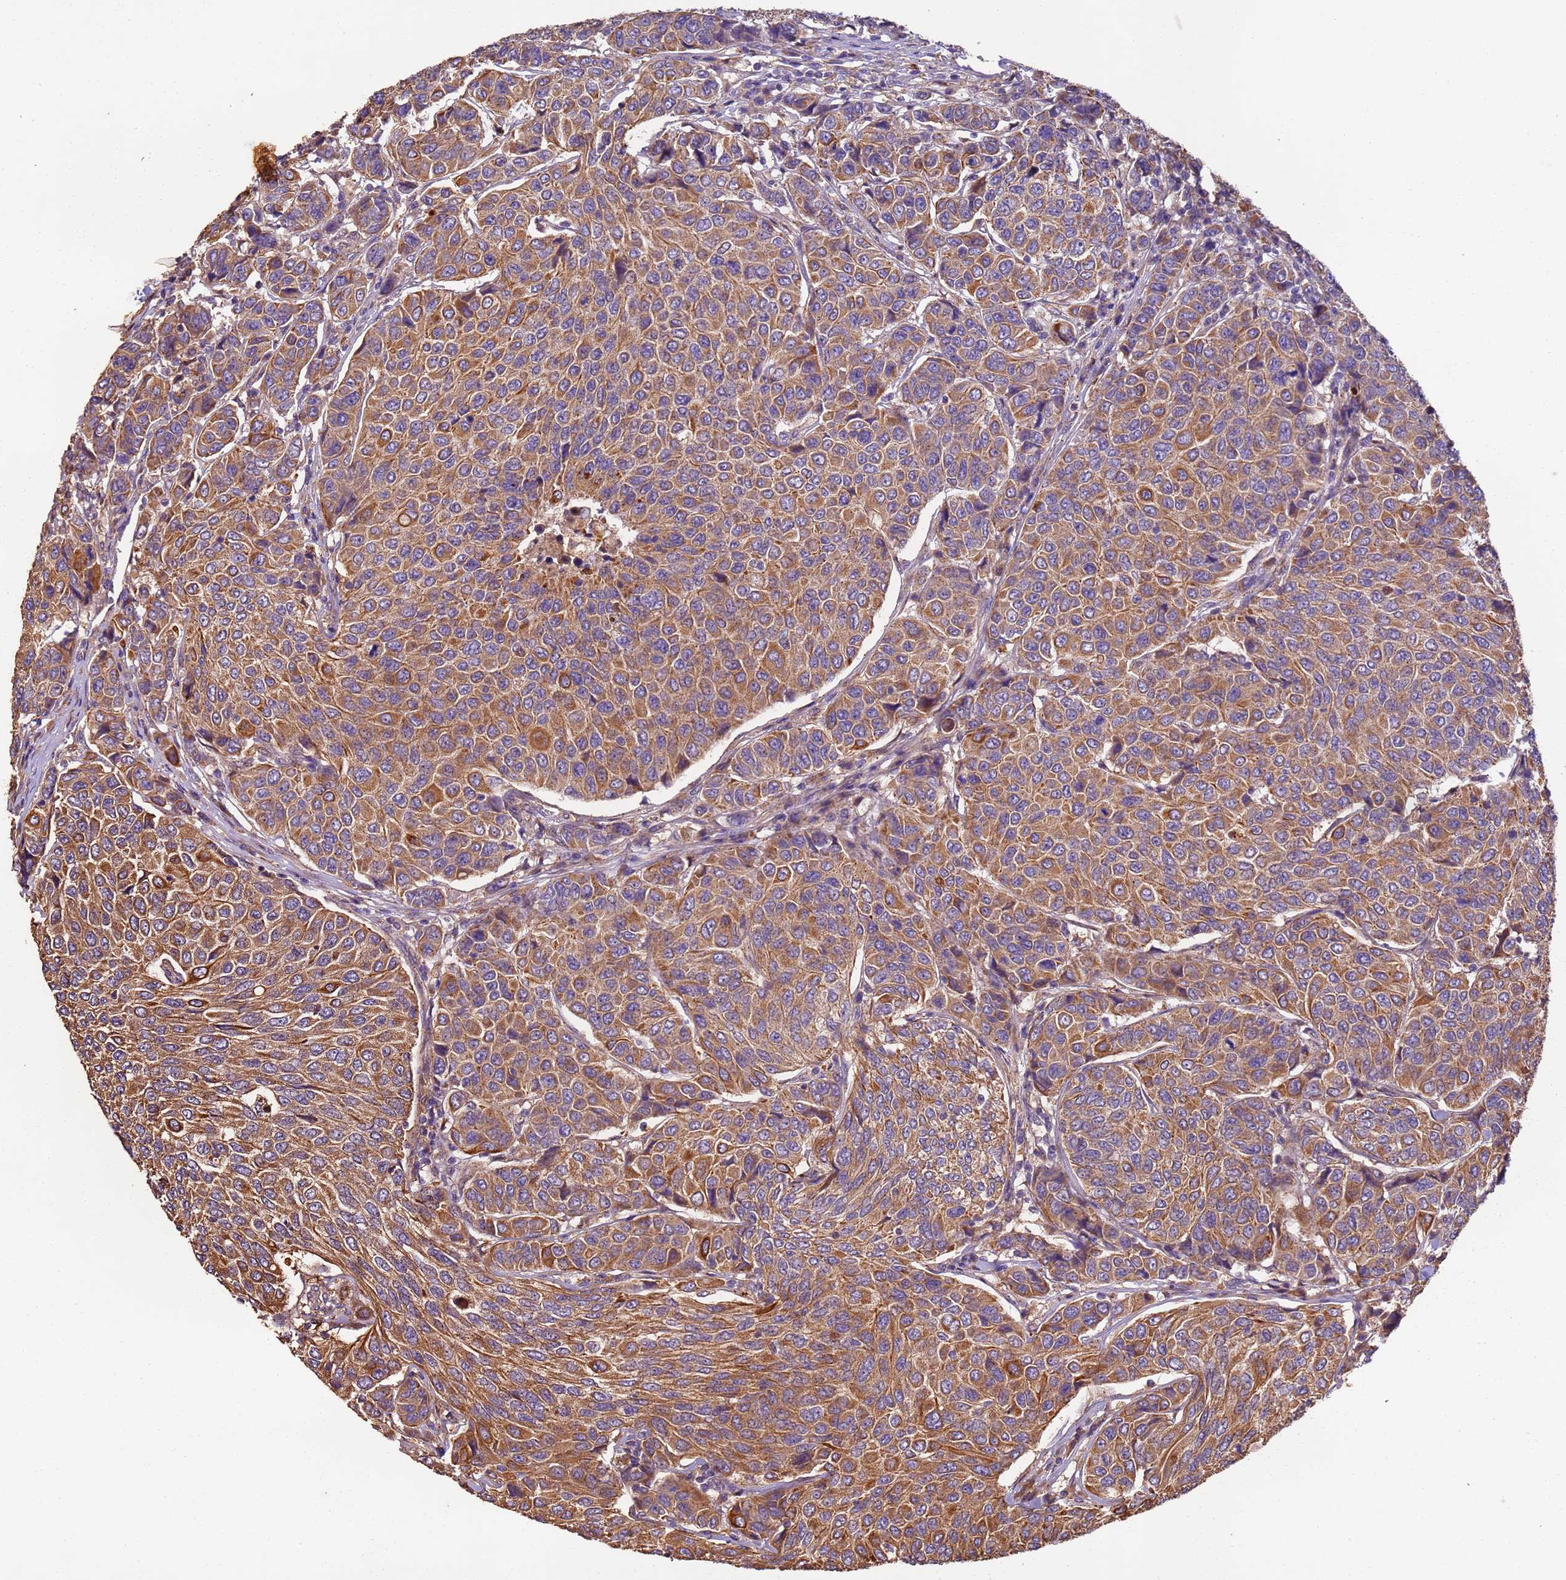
{"staining": {"intensity": "moderate", "quantity": ">75%", "location": "cytoplasmic/membranous"}, "tissue": "breast cancer", "cell_type": "Tumor cells", "image_type": "cancer", "snomed": [{"axis": "morphology", "description": "Duct carcinoma"}, {"axis": "topography", "description": "Breast"}], "caption": "The immunohistochemical stain shows moderate cytoplasmic/membranous positivity in tumor cells of breast intraductal carcinoma tissue.", "gene": "TIGAR", "patient": {"sex": "female", "age": 55}}